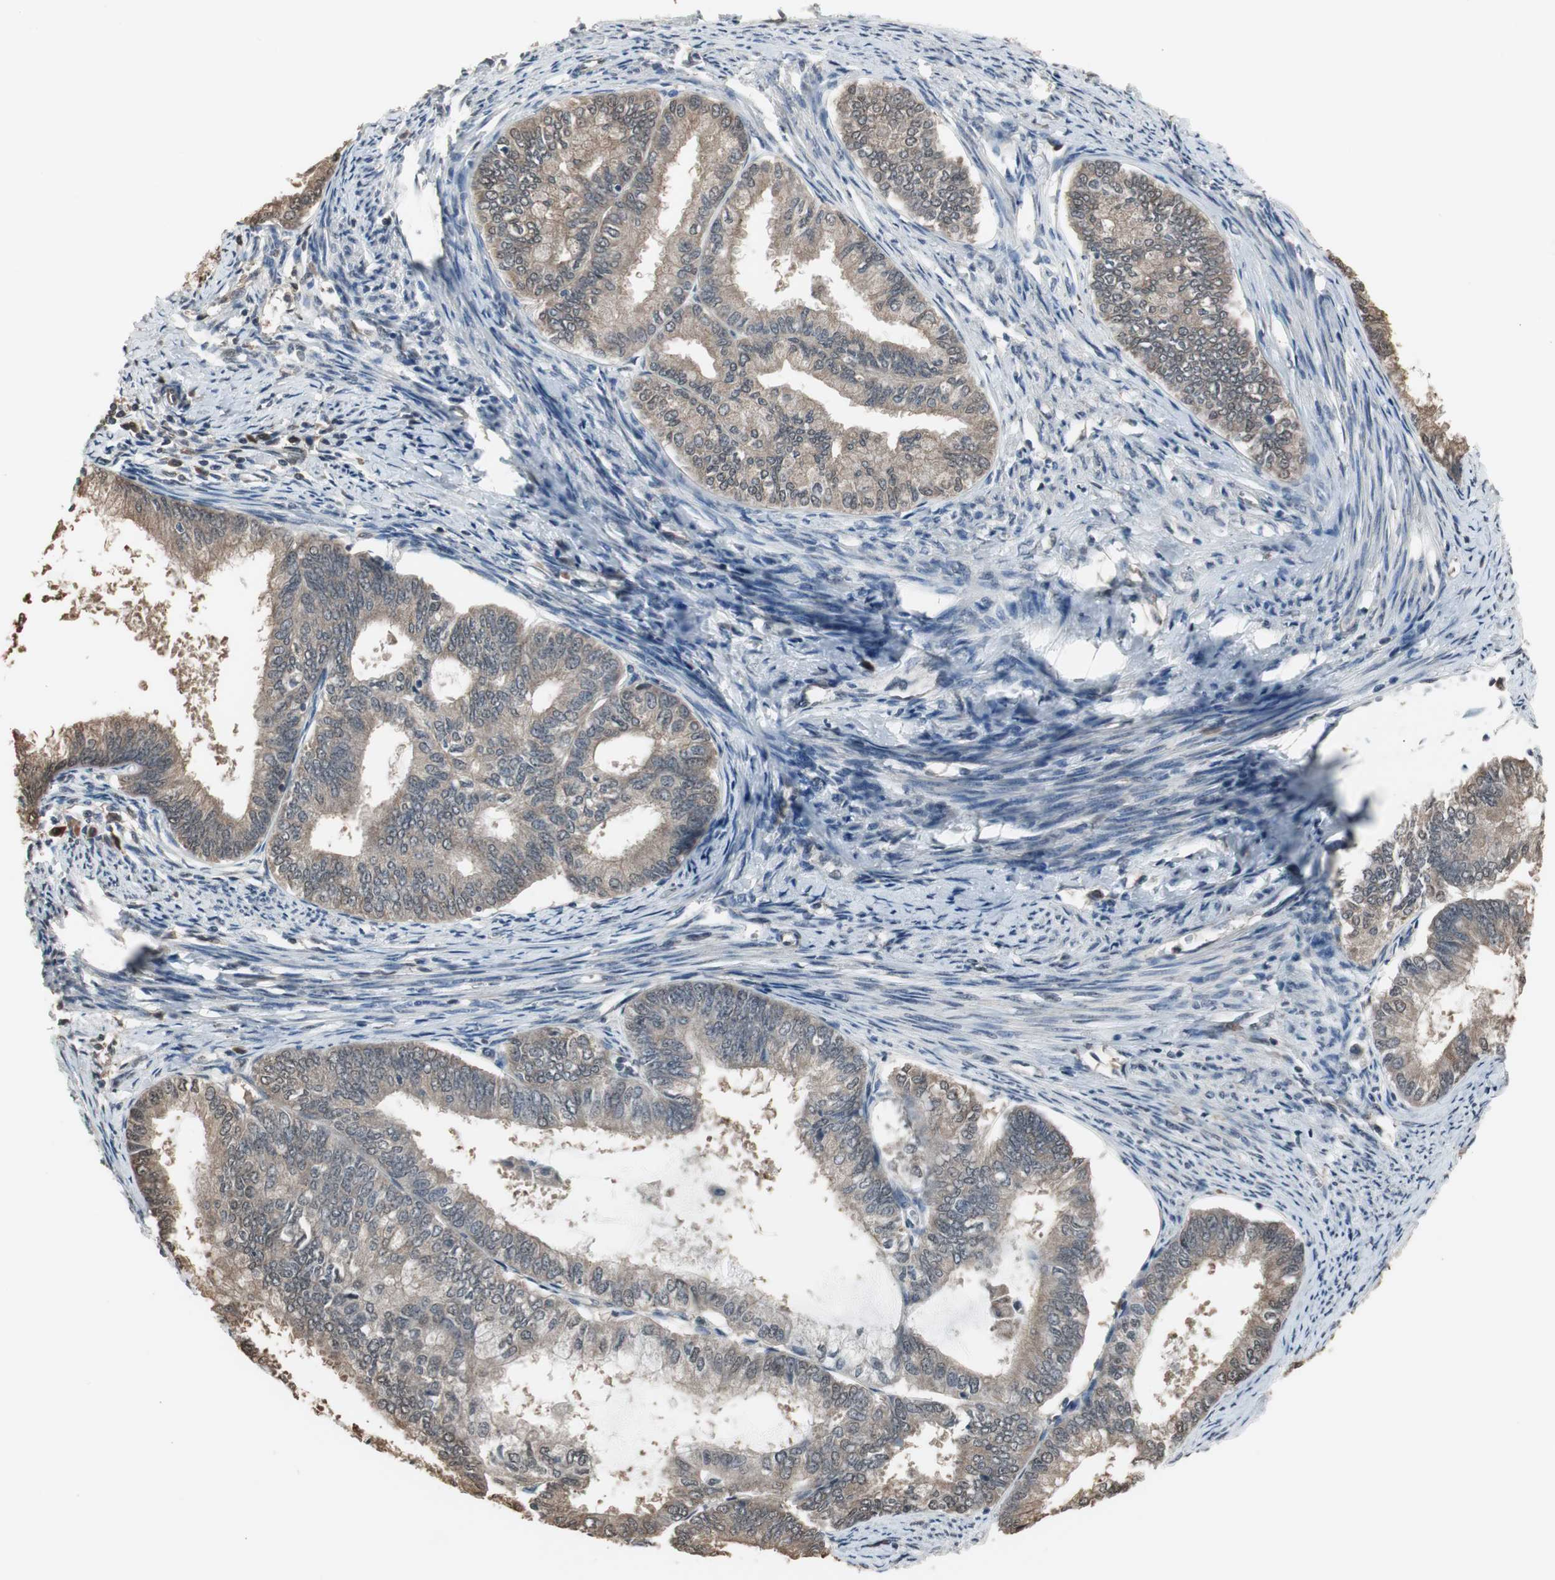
{"staining": {"intensity": "moderate", "quantity": ">75%", "location": "cytoplasmic/membranous"}, "tissue": "endometrial cancer", "cell_type": "Tumor cells", "image_type": "cancer", "snomed": [{"axis": "morphology", "description": "Adenocarcinoma, NOS"}, {"axis": "topography", "description": "Endometrium"}], "caption": "Moderate cytoplasmic/membranous protein staining is identified in about >75% of tumor cells in endometrial adenocarcinoma. The protein of interest is shown in brown color, while the nuclei are stained blue.", "gene": "PNPLA7", "patient": {"sex": "female", "age": 86}}